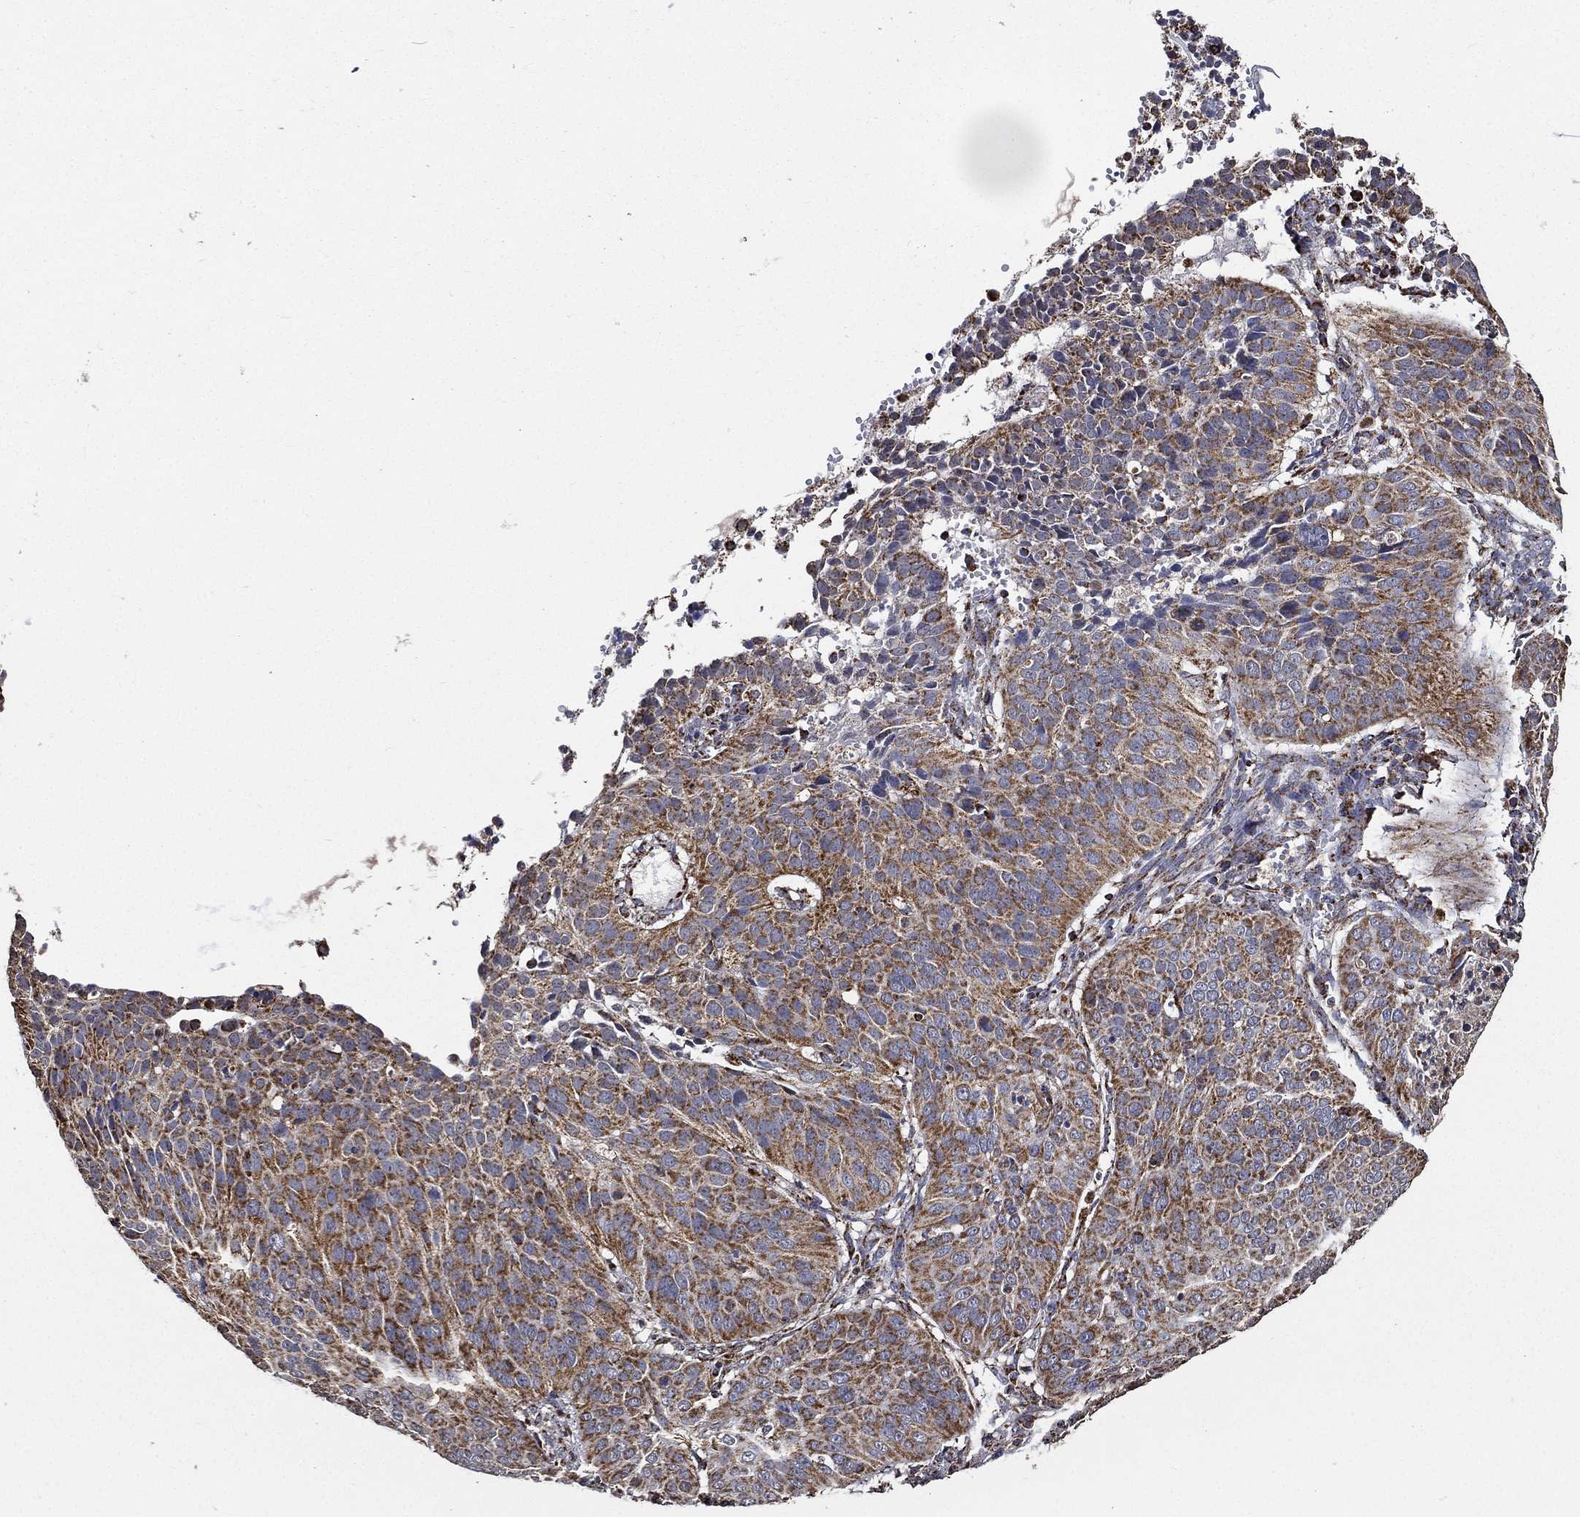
{"staining": {"intensity": "strong", "quantity": ">75%", "location": "cytoplasmic/membranous"}, "tissue": "cervical cancer", "cell_type": "Tumor cells", "image_type": "cancer", "snomed": [{"axis": "morphology", "description": "Normal tissue, NOS"}, {"axis": "morphology", "description": "Squamous cell carcinoma, NOS"}, {"axis": "topography", "description": "Cervix"}], "caption": "A high amount of strong cytoplasmic/membranous positivity is identified in approximately >75% of tumor cells in cervical cancer (squamous cell carcinoma) tissue.", "gene": "NDUFAB1", "patient": {"sex": "female", "age": 39}}